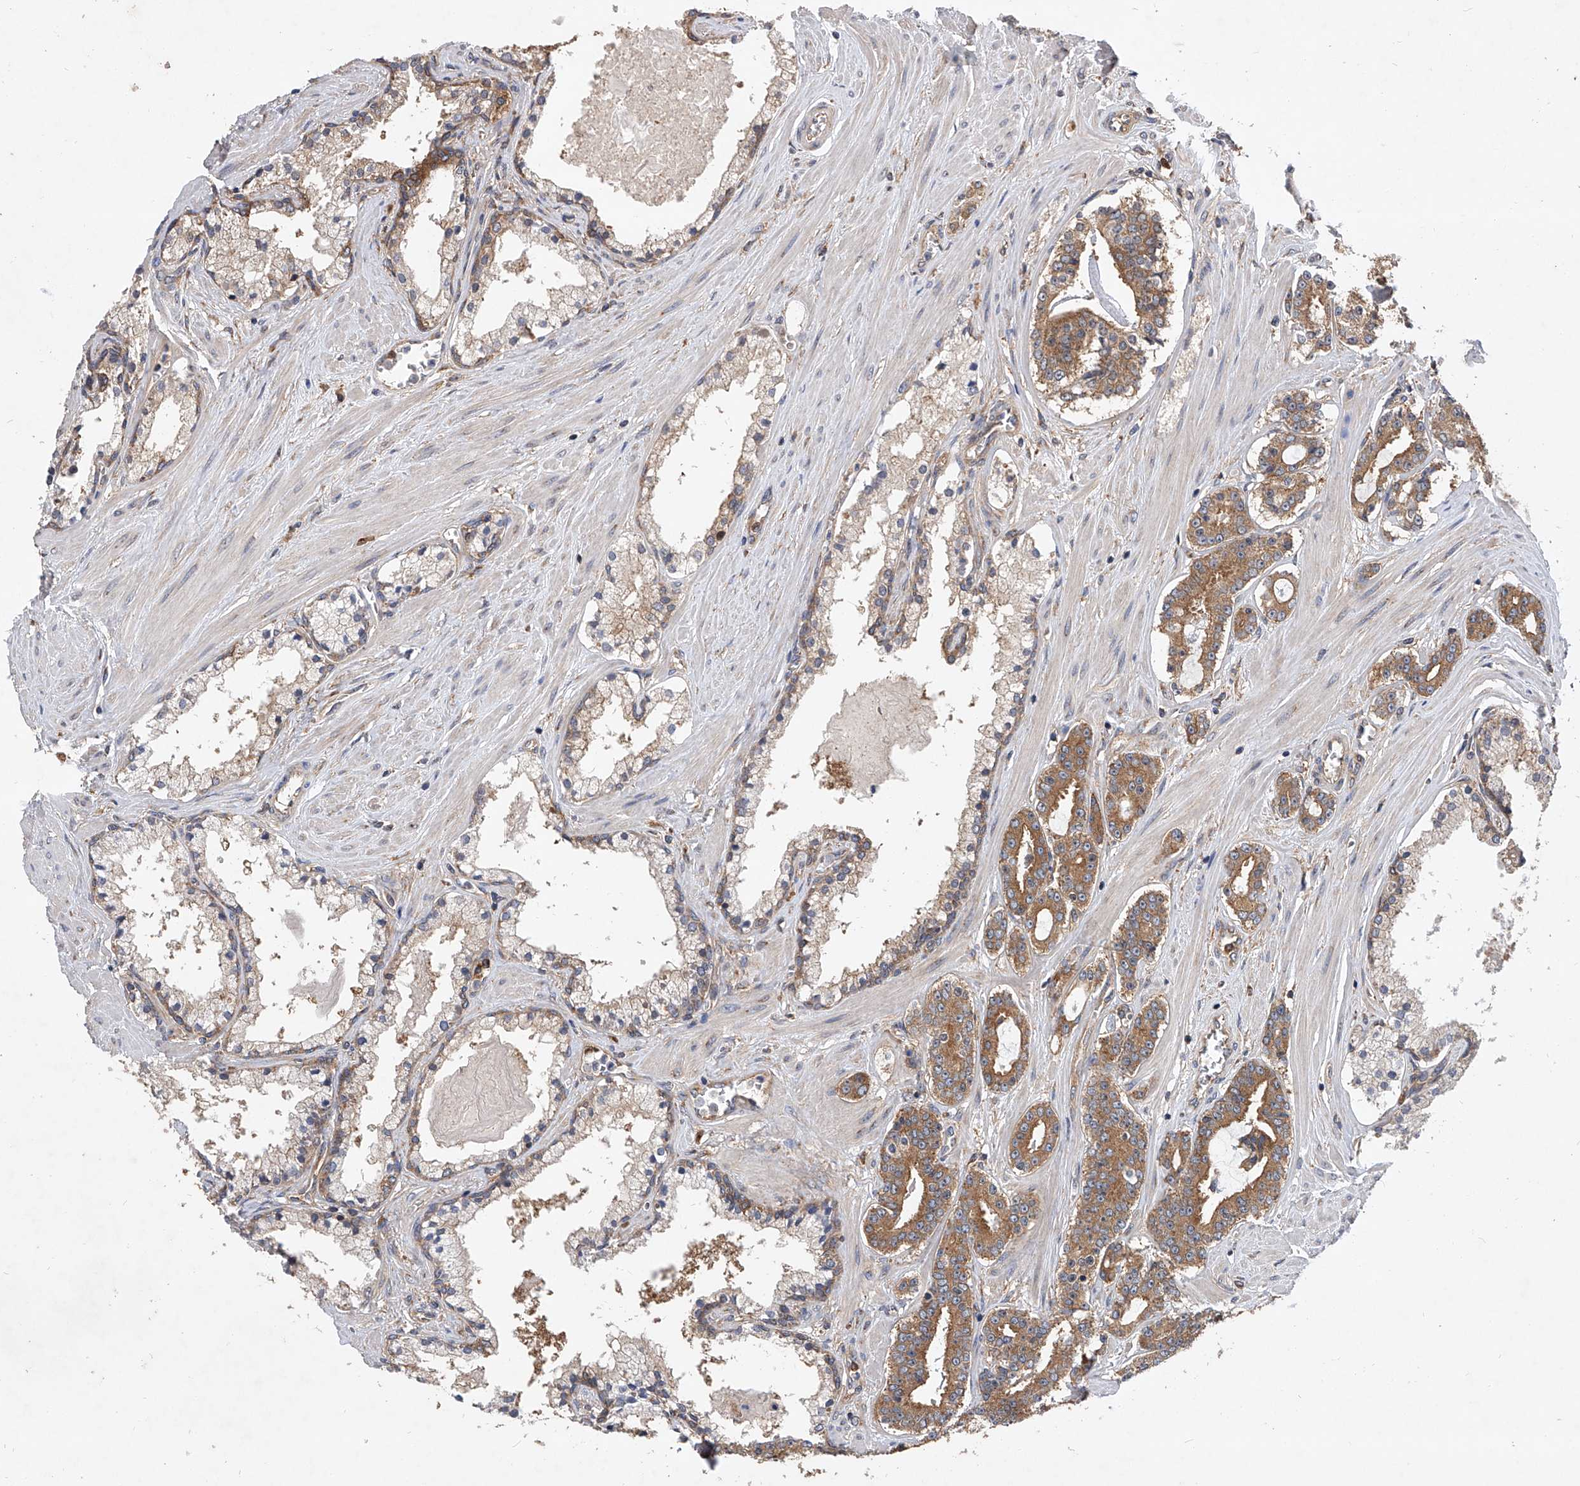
{"staining": {"intensity": "moderate", "quantity": ">75%", "location": "cytoplasmic/membranous"}, "tissue": "prostate cancer", "cell_type": "Tumor cells", "image_type": "cancer", "snomed": [{"axis": "morphology", "description": "Adenocarcinoma, High grade"}, {"axis": "topography", "description": "Prostate"}], "caption": "The image demonstrates a brown stain indicating the presence of a protein in the cytoplasmic/membranous of tumor cells in adenocarcinoma (high-grade) (prostate).", "gene": "CFAP410", "patient": {"sex": "male", "age": 58}}